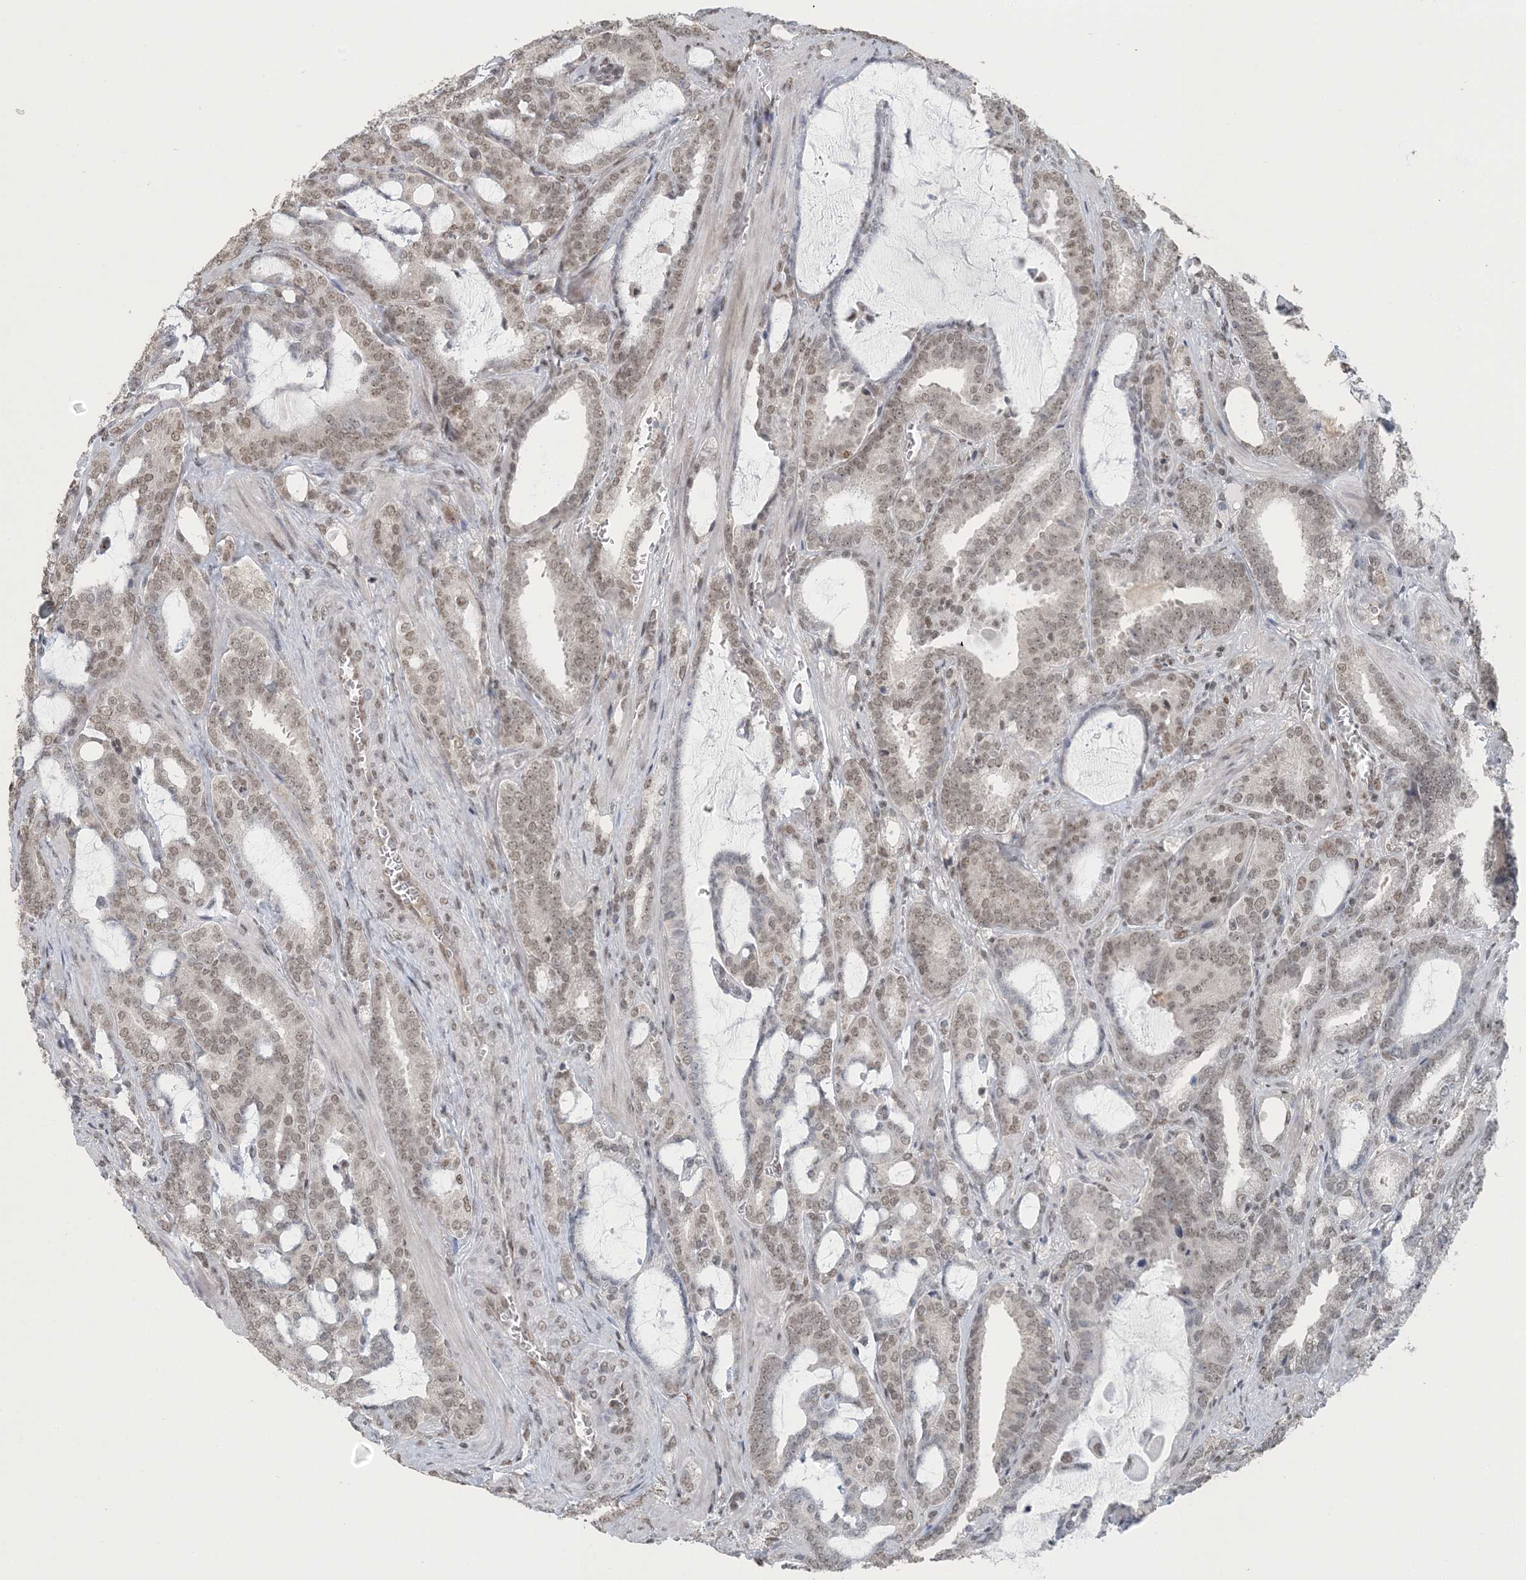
{"staining": {"intensity": "weak", "quantity": "25%-75%", "location": "nuclear"}, "tissue": "prostate cancer", "cell_type": "Tumor cells", "image_type": "cancer", "snomed": [{"axis": "morphology", "description": "Adenocarcinoma, High grade"}, {"axis": "topography", "description": "Prostate and seminal vesicle, NOS"}], "caption": "Immunohistochemistry of prostate cancer (high-grade adenocarcinoma) displays low levels of weak nuclear staining in approximately 25%-75% of tumor cells. (DAB (3,3'-diaminobenzidine) IHC with brightfield microscopy, high magnification).", "gene": "MBD2", "patient": {"sex": "male", "age": 67}}